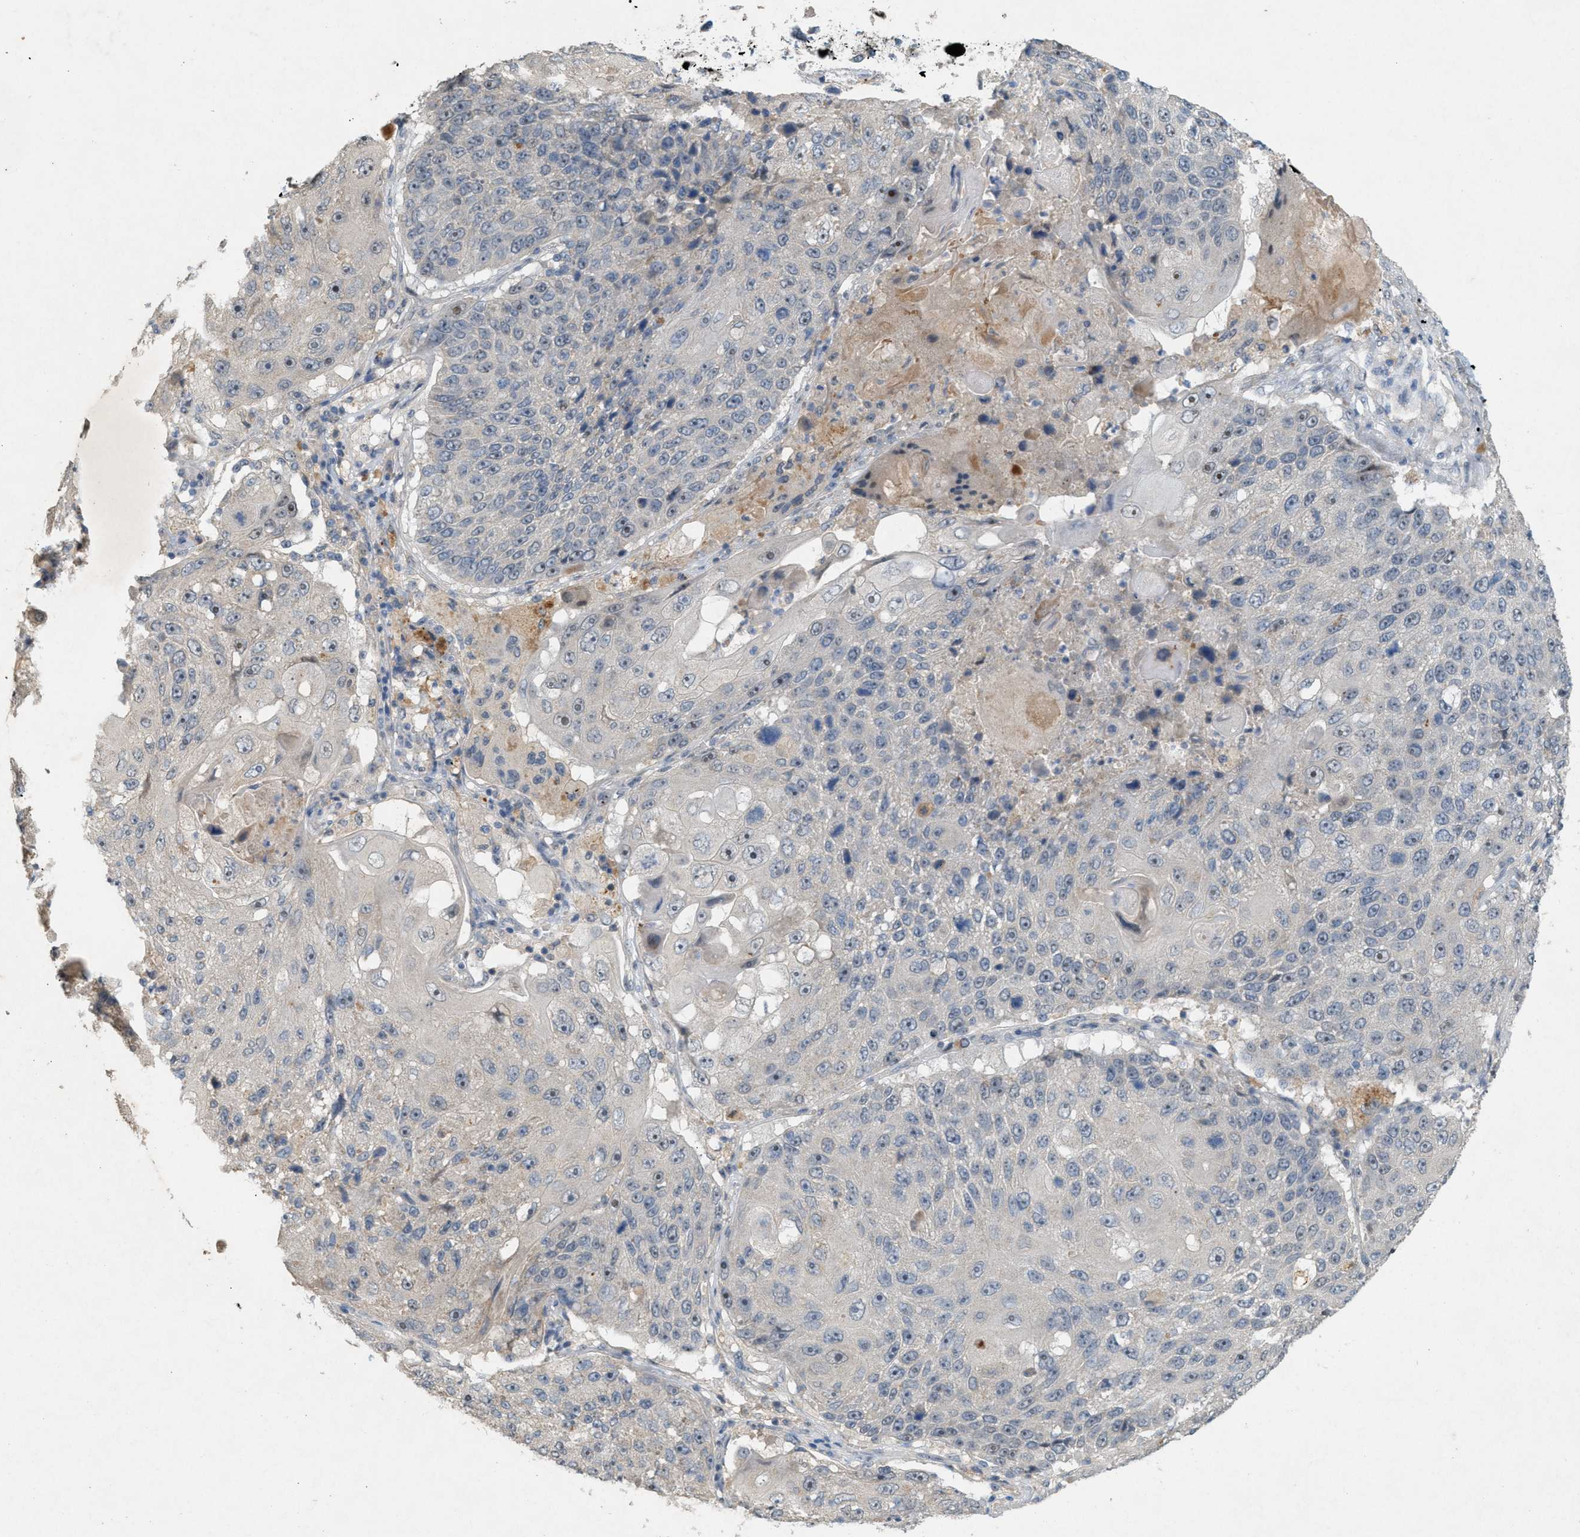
{"staining": {"intensity": "negative", "quantity": "none", "location": "none"}, "tissue": "lung cancer", "cell_type": "Tumor cells", "image_type": "cancer", "snomed": [{"axis": "morphology", "description": "Squamous cell carcinoma, NOS"}, {"axis": "topography", "description": "Lung"}], "caption": "The image demonstrates no staining of tumor cells in lung cancer (squamous cell carcinoma).", "gene": "DCAF7", "patient": {"sex": "male", "age": 61}}